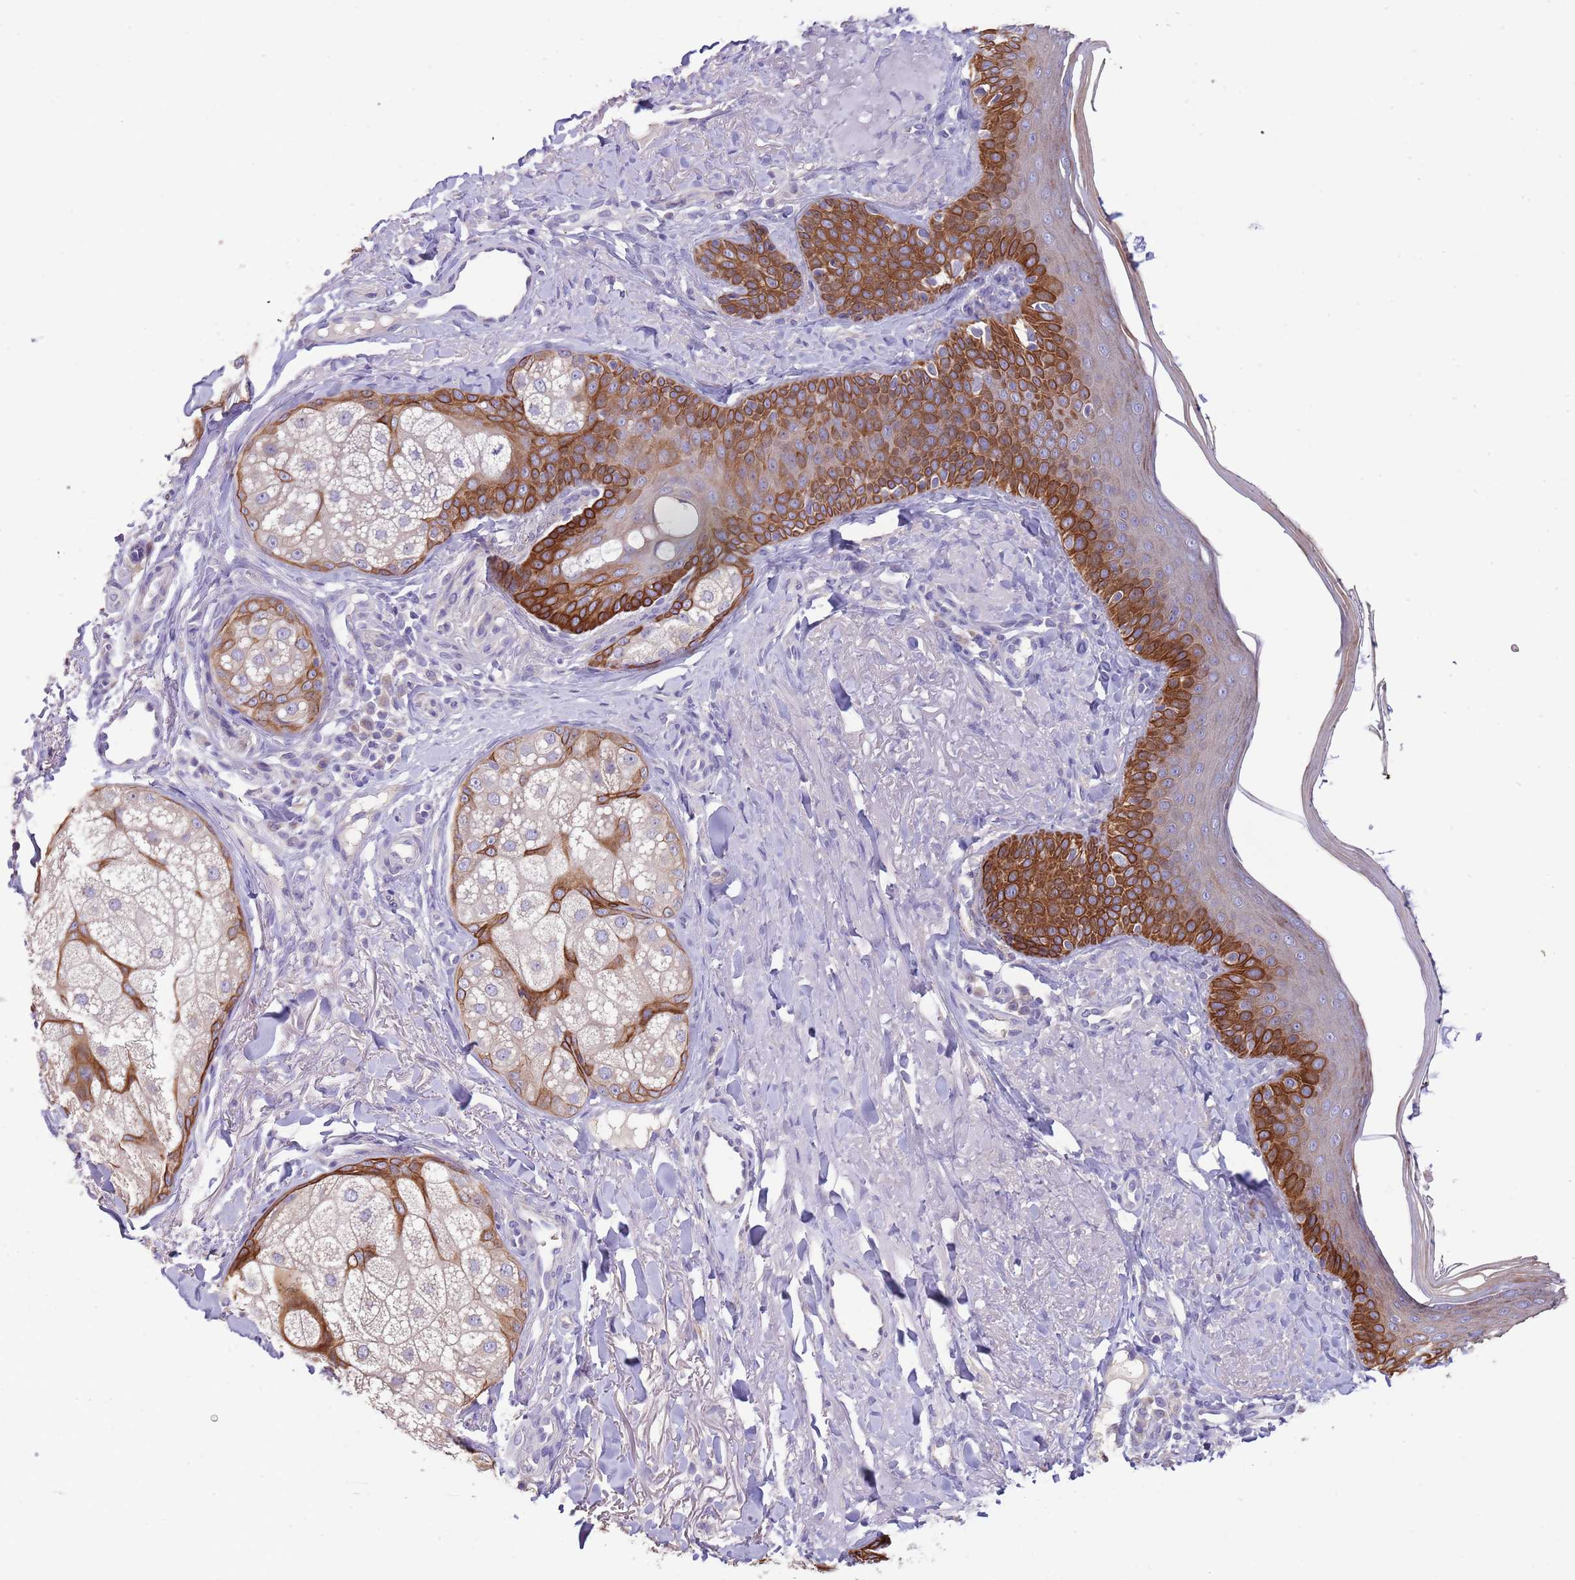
{"staining": {"intensity": "negative", "quantity": "none", "location": "none"}, "tissue": "skin", "cell_type": "Fibroblasts", "image_type": "normal", "snomed": [{"axis": "morphology", "description": "Normal tissue, NOS"}, {"axis": "topography", "description": "Skin"}], "caption": "This is an immunohistochemistry (IHC) image of benign human skin. There is no positivity in fibroblasts.", "gene": "ZNF658", "patient": {"sex": "male", "age": 57}}